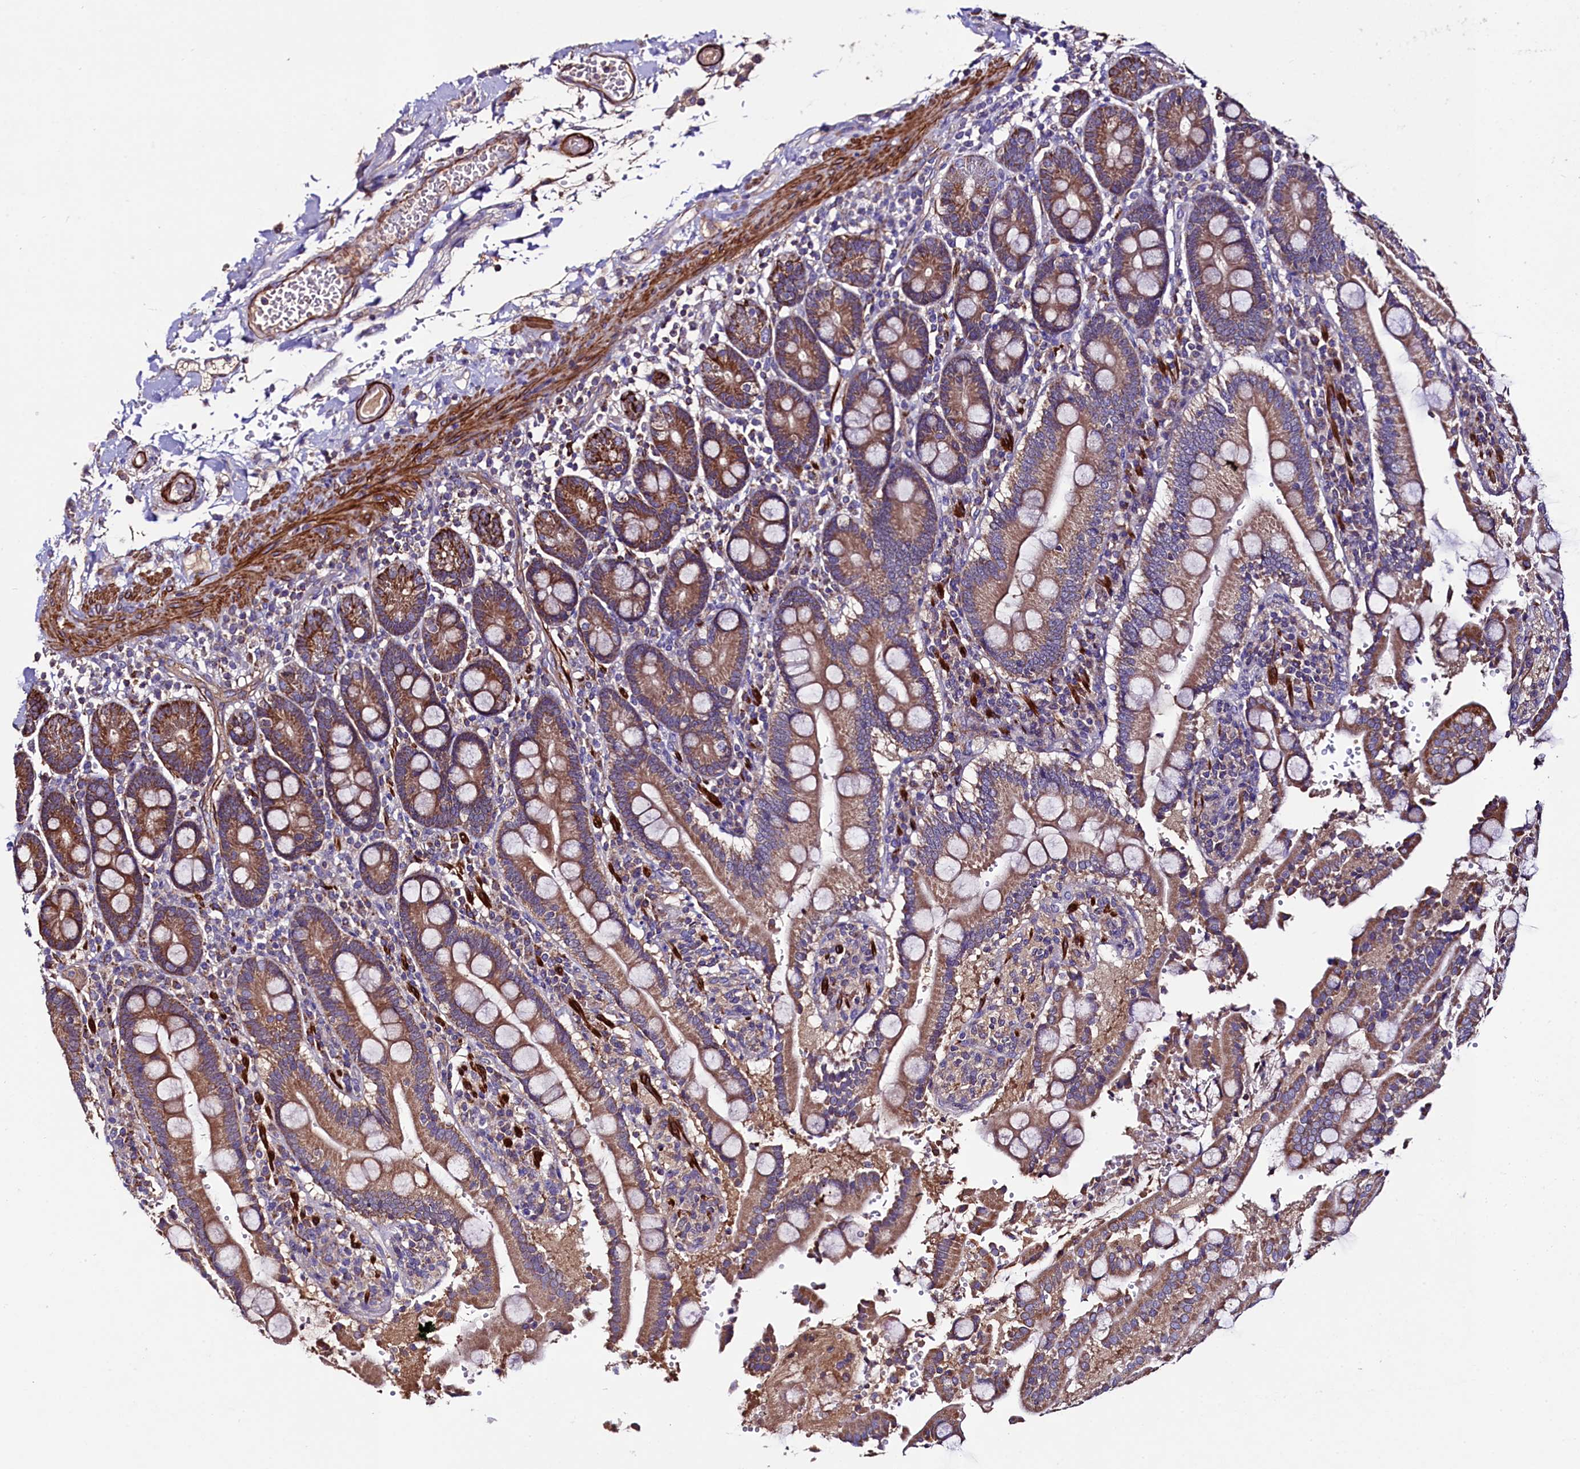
{"staining": {"intensity": "moderate", "quantity": ">75%", "location": "cytoplasmic/membranous"}, "tissue": "duodenum", "cell_type": "Glandular cells", "image_type": "normal", "snomed": [{"axis": "morphology", "description": "Normal tissue, NOS"}, {"axis": "topography", "description": "Small intestine, NOS"}], "caption": "Duodenum stained with DAB immunohistochemistry (IHC) shows medium levels of moderate cytoplasmic/membranous expression in about >75% of glandular cells.", "gene": "CIAO3", "patient": {"sex": "female", "age": 71}}